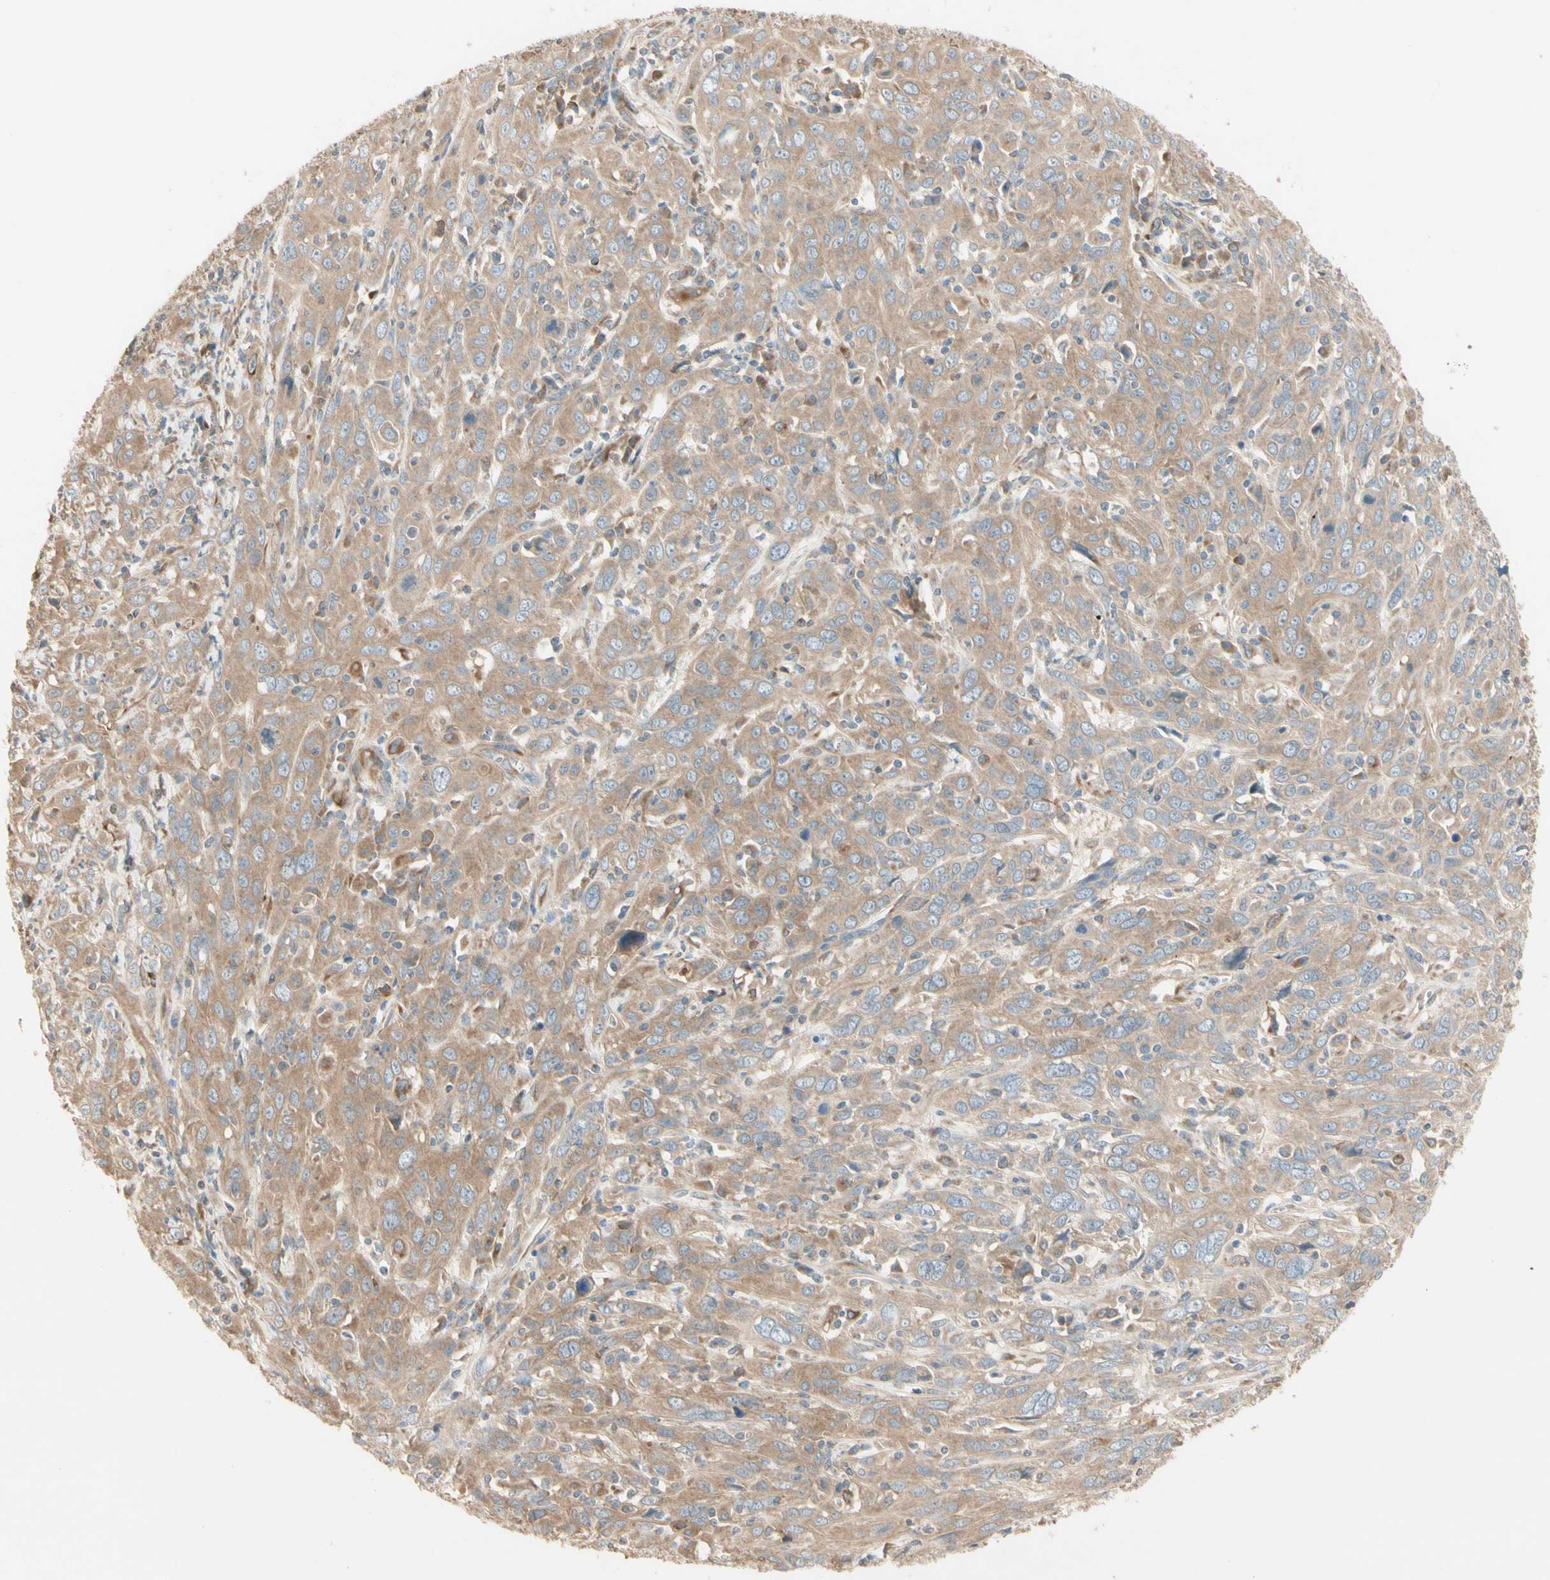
{"staining": {"intensity": "moderate", "quantity": ">75%", "location": "cytoplasmic/membranous"}, "tissue": "cervical cancer", "cell_type": "Tumor cells", "image_type": "cancer", "snomed": [{"axis": "morphology", "description": "Squamous cell carcinoma, NOS"}, {"axis": "topography", "description": "Cervix"}], "caption": "A brown stain highlights moderate cytoplasmic/membranous positivity of a protein in cervical cancer (squamous cell carcinoma) tumor cells. The protein of interest is stained brown, and the nuclei are stained in blue (DAB IHC with brightfield microscopy, high magnification).", "gene": "IRAG1", "patient": {"sex": "female", "age": 46}}